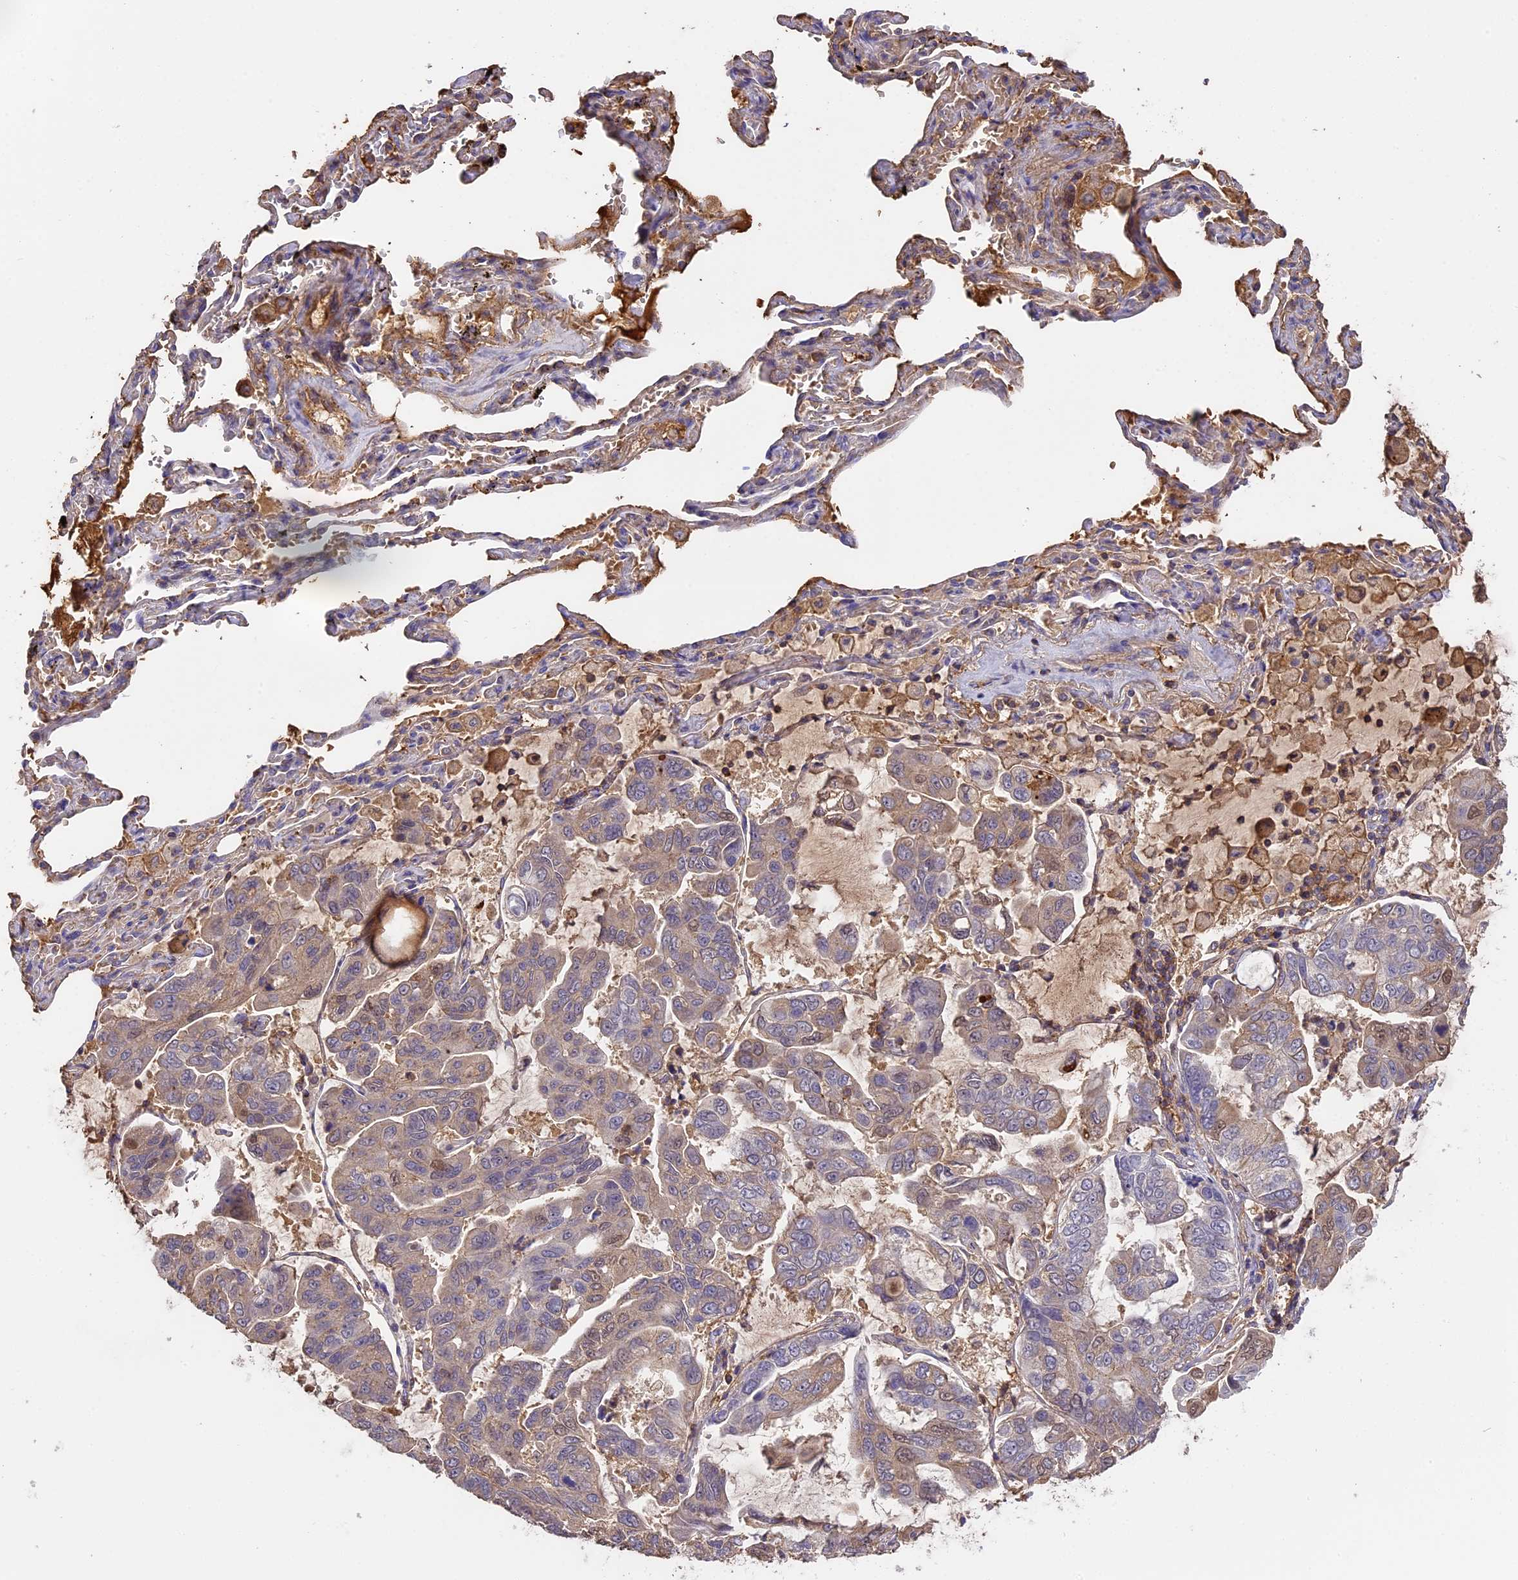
{"staining": {"intensity": "weak", "quantity": "<25%", "location": "cytoplasmic/membranous"}, "tissue": "lung cancer", "cell_type": "Tumor cells", "image_type": "cancer", "snomed": [{"axis": "morphology", "description": "Adenocarcinoma, NOS"}, {"axis": "topography", "description": "Lung"}], "caption": "DAB (3,3'-diaminobenzidine) immunohistochemical staining of human adenocarcinoma (lung) exhibits no significant positivity in tumor cells.", "gene": "CFAP119", "patient": {"sex": "male", "age": 64}}